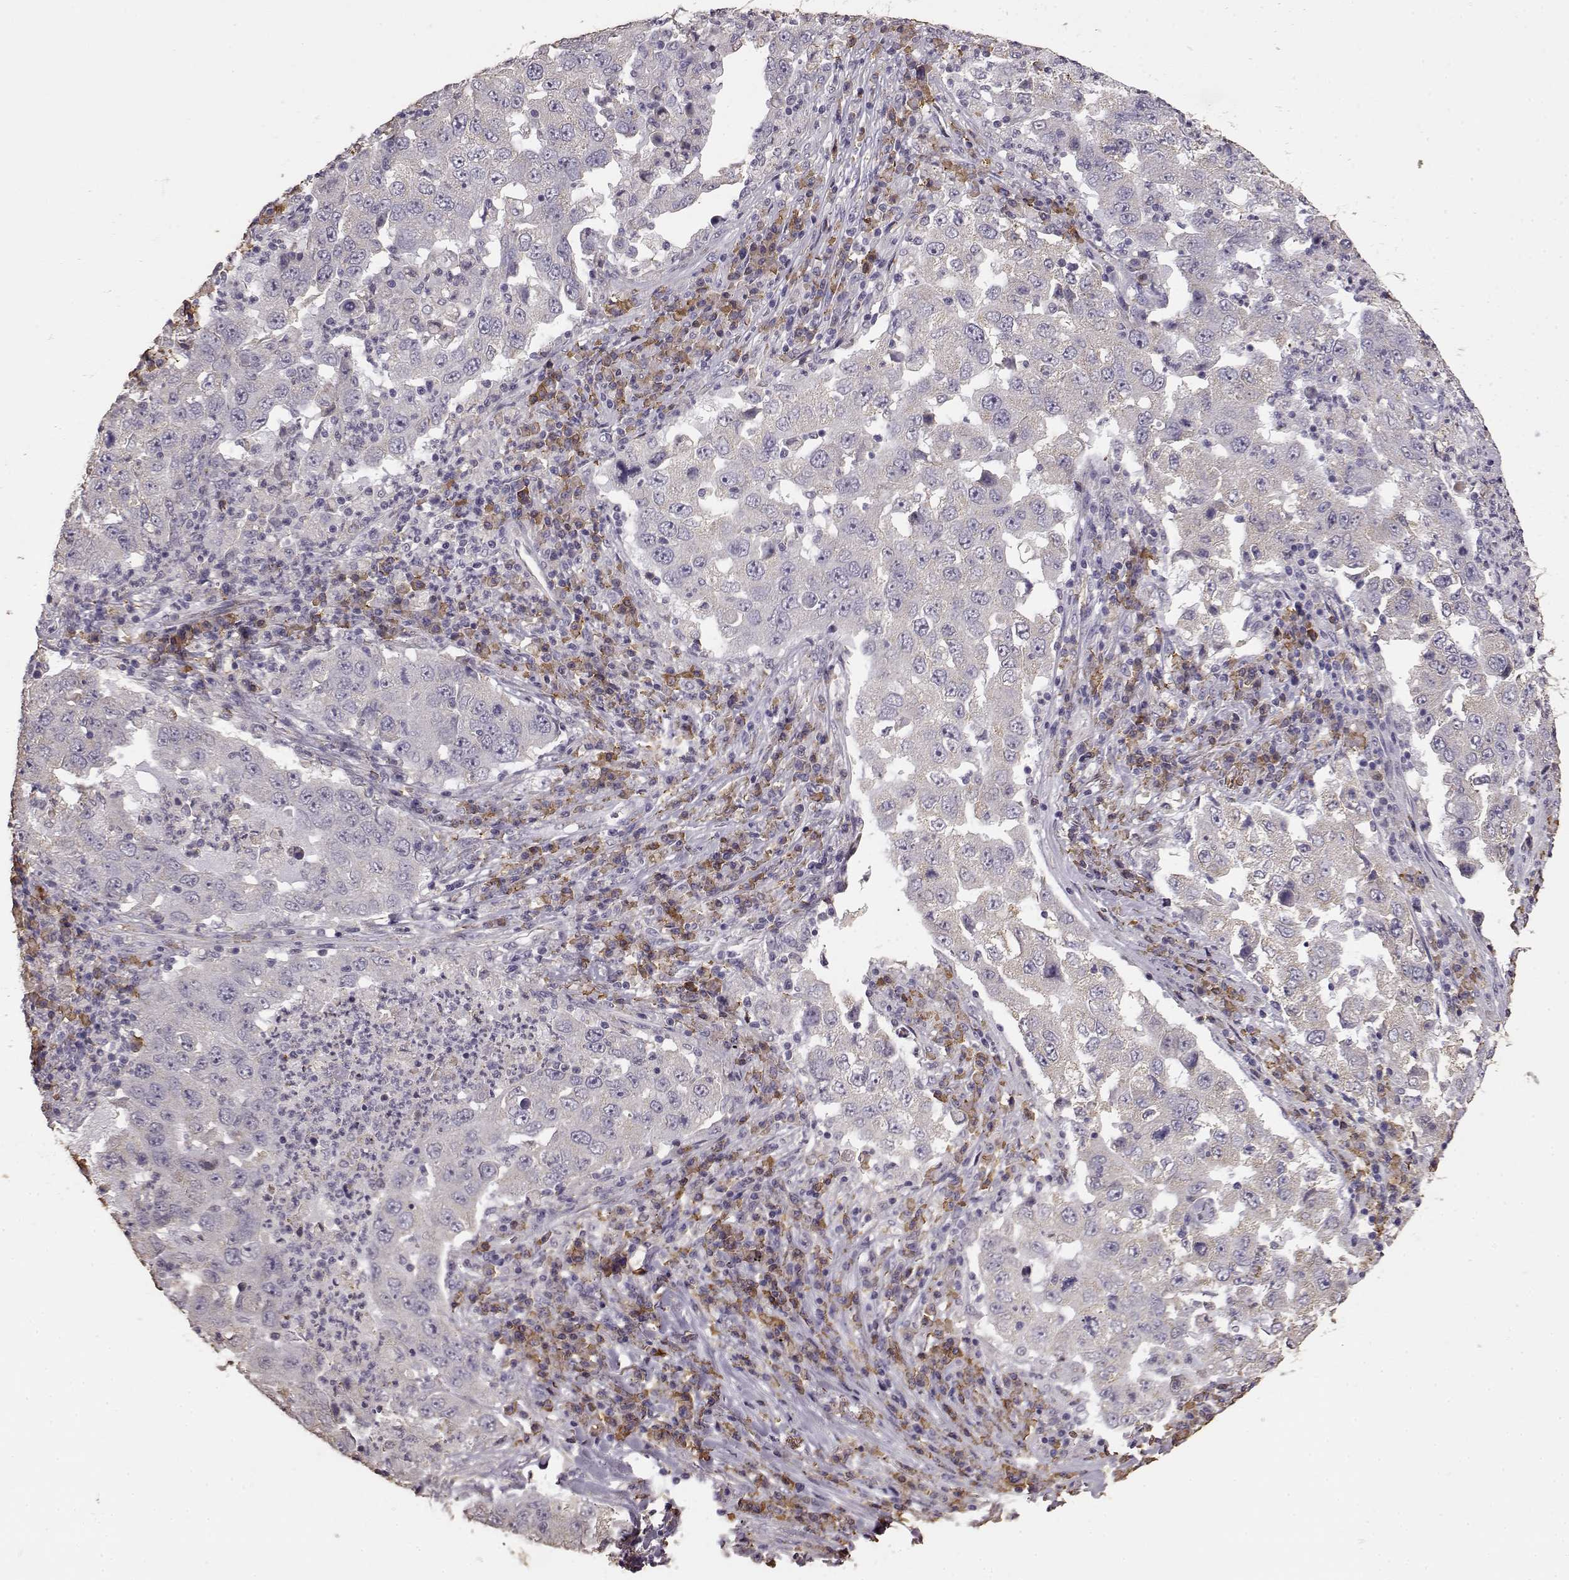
{"staining": {"intensity": "negative", "quantity": "none", "location": "none"}, "tissue": "lung cancer", "cell_type": "Tumor cells", "image_type": "cancer", "snomed": [{"axis": "morphology", "description": "Adenocarcinoma, NOS"}, {"axis": "topography", "description": "Lung"}], "caption": "Immunohistochemical staining of adenocarcinoma (lung) shows no significant positivity in tumor cells.", "gene": "GABRG3", "patient": {"sex": "male", "age": 73}}